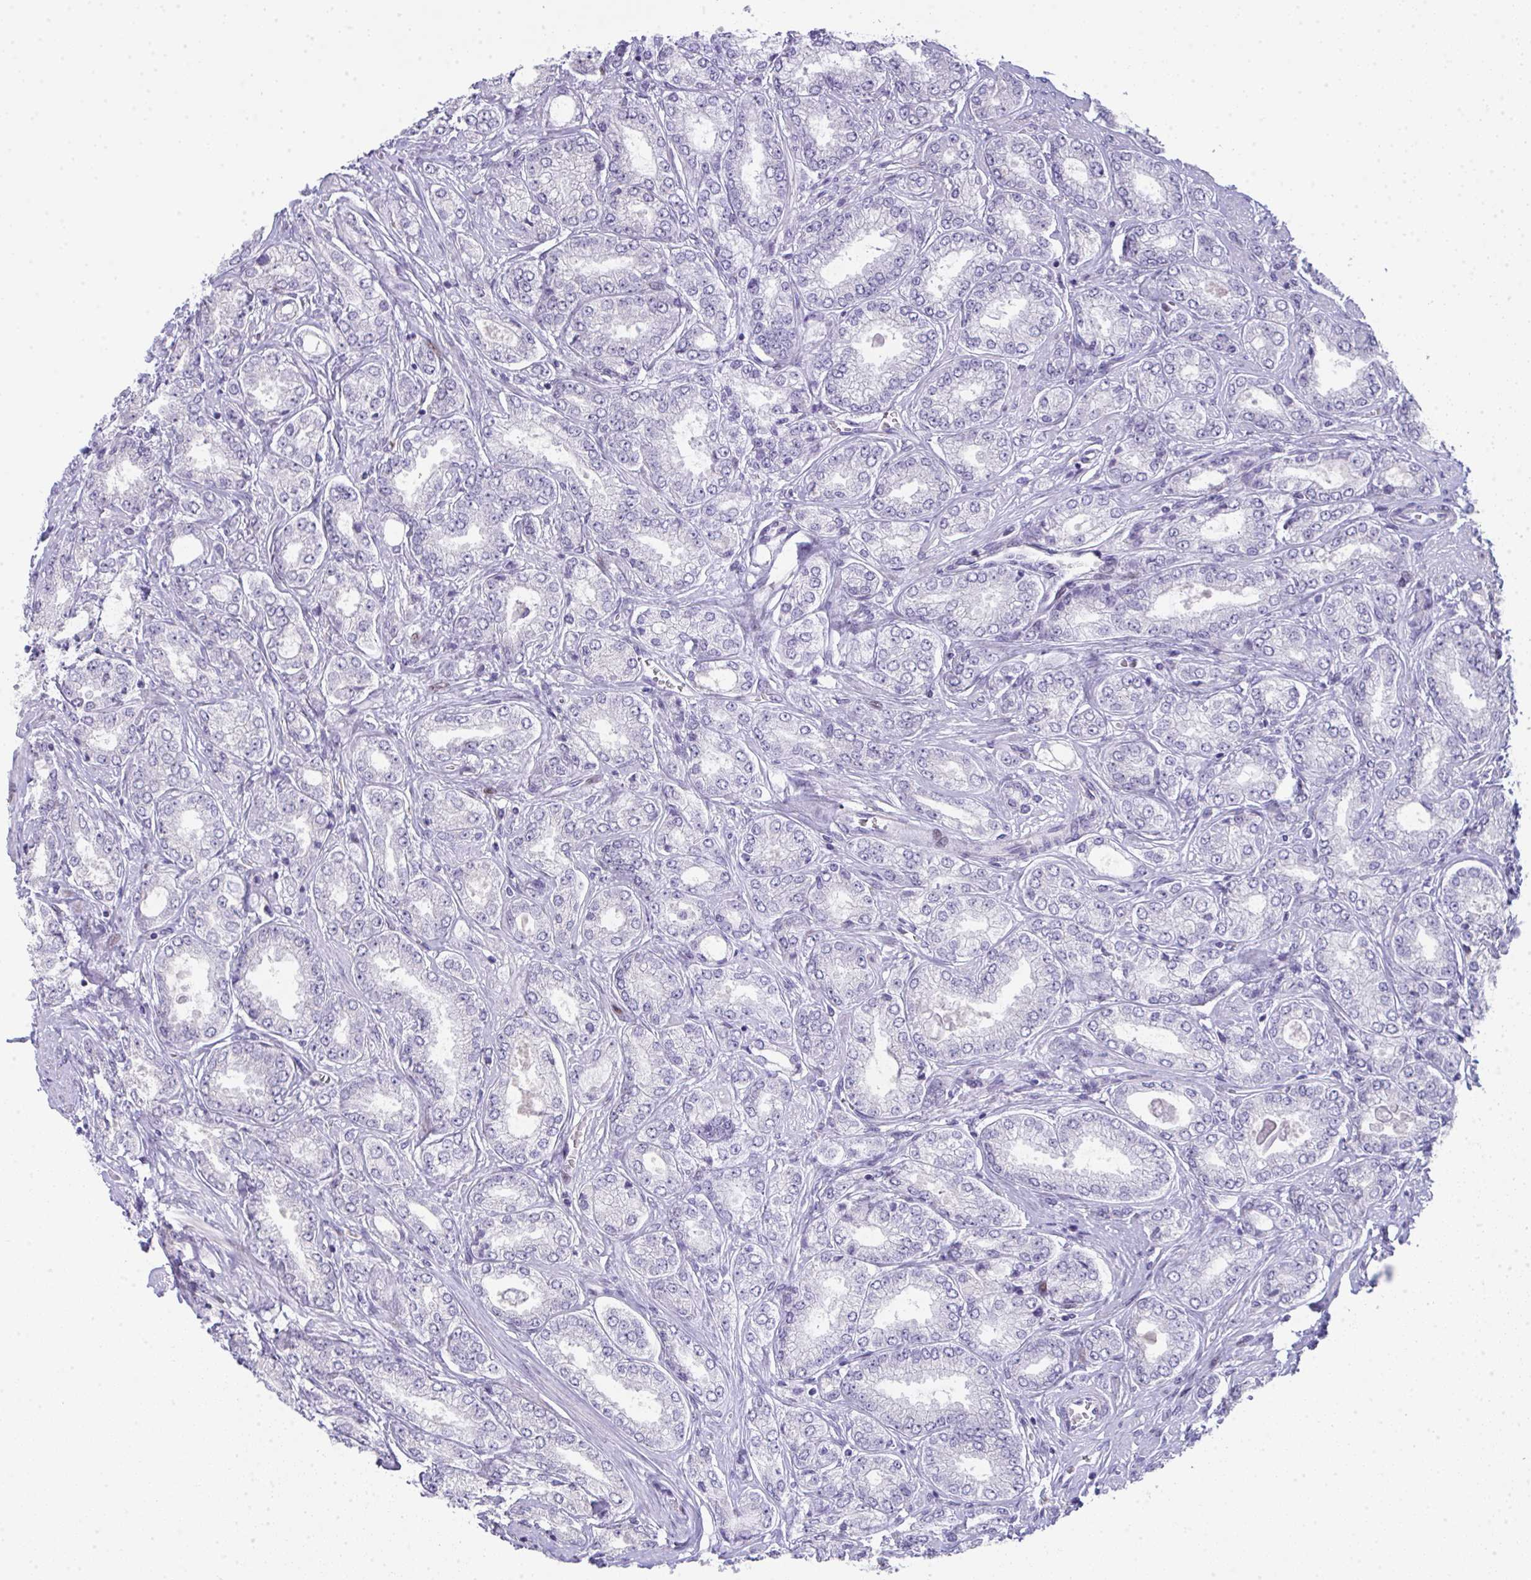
{"staining": {"intensity": "negative", "quantity": "none", "location": "none"}, "tissue": "prostate cancer", "cell_type": "Tumor cells", "image_type": "cancer", "snomed": [{"axis": "morphology", "description": "Adenocarcinoma, High grade"}, {"axis": "topography", "description": "Prostate"}], "caption": "Prostate cancer (adenocarcinoma (high-grade)) was stained to show a protein in brown. There is no significant positivity in tumor cells. (Stains: DAB immunohistochemistry (IHC) with hematoxylin counter stain, Microscopy: brightfield microscopy at high magnification).", "gene": "GALNT16", "patient": {"sex": "male", "age": 68}}